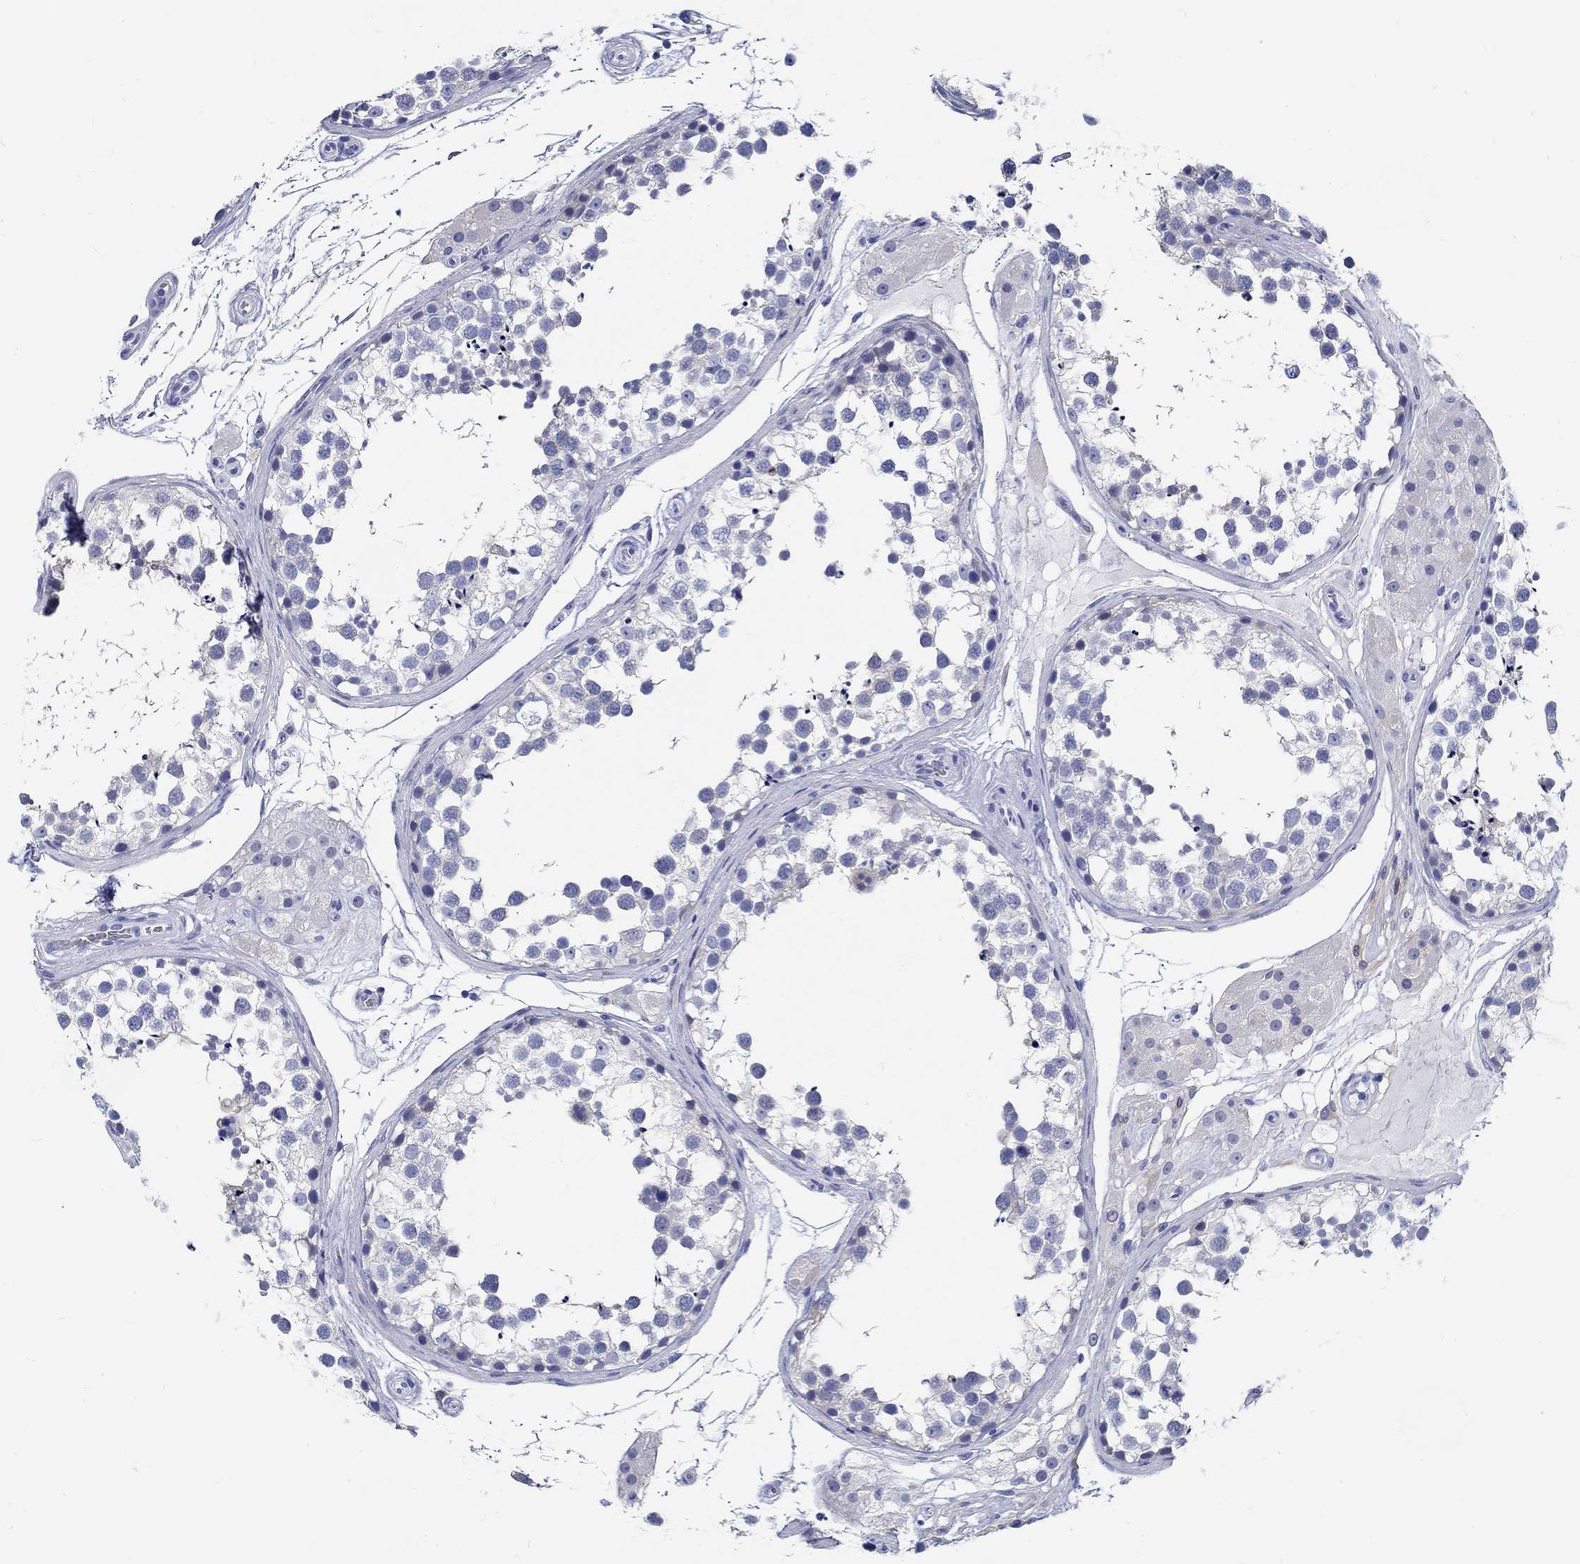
{"staining": {"intensity": "negative", "quantity": "none", "location": "none"}, "tissue": "testis", "cell_type": "Cells in seminiferous ducts", "image_type": "normal", "snomed": [{"axis": "morphology", "description": "Normal tissue, NOS"}, {"axis": "morphology", "description": "Seminoma, NOS"}, {"axis": "topography", "description": "Testis"}], "caption": "An IHC photomicrograph of unremarkable testis is shown. There is no staining in cells in seminiferous ducts of testis. (DAB (3,3'-diaminobenzidine) immunohistochemistry, high magnification).", "gene": "FBXO2", "patient": {"sex": "male", "age": 65}}